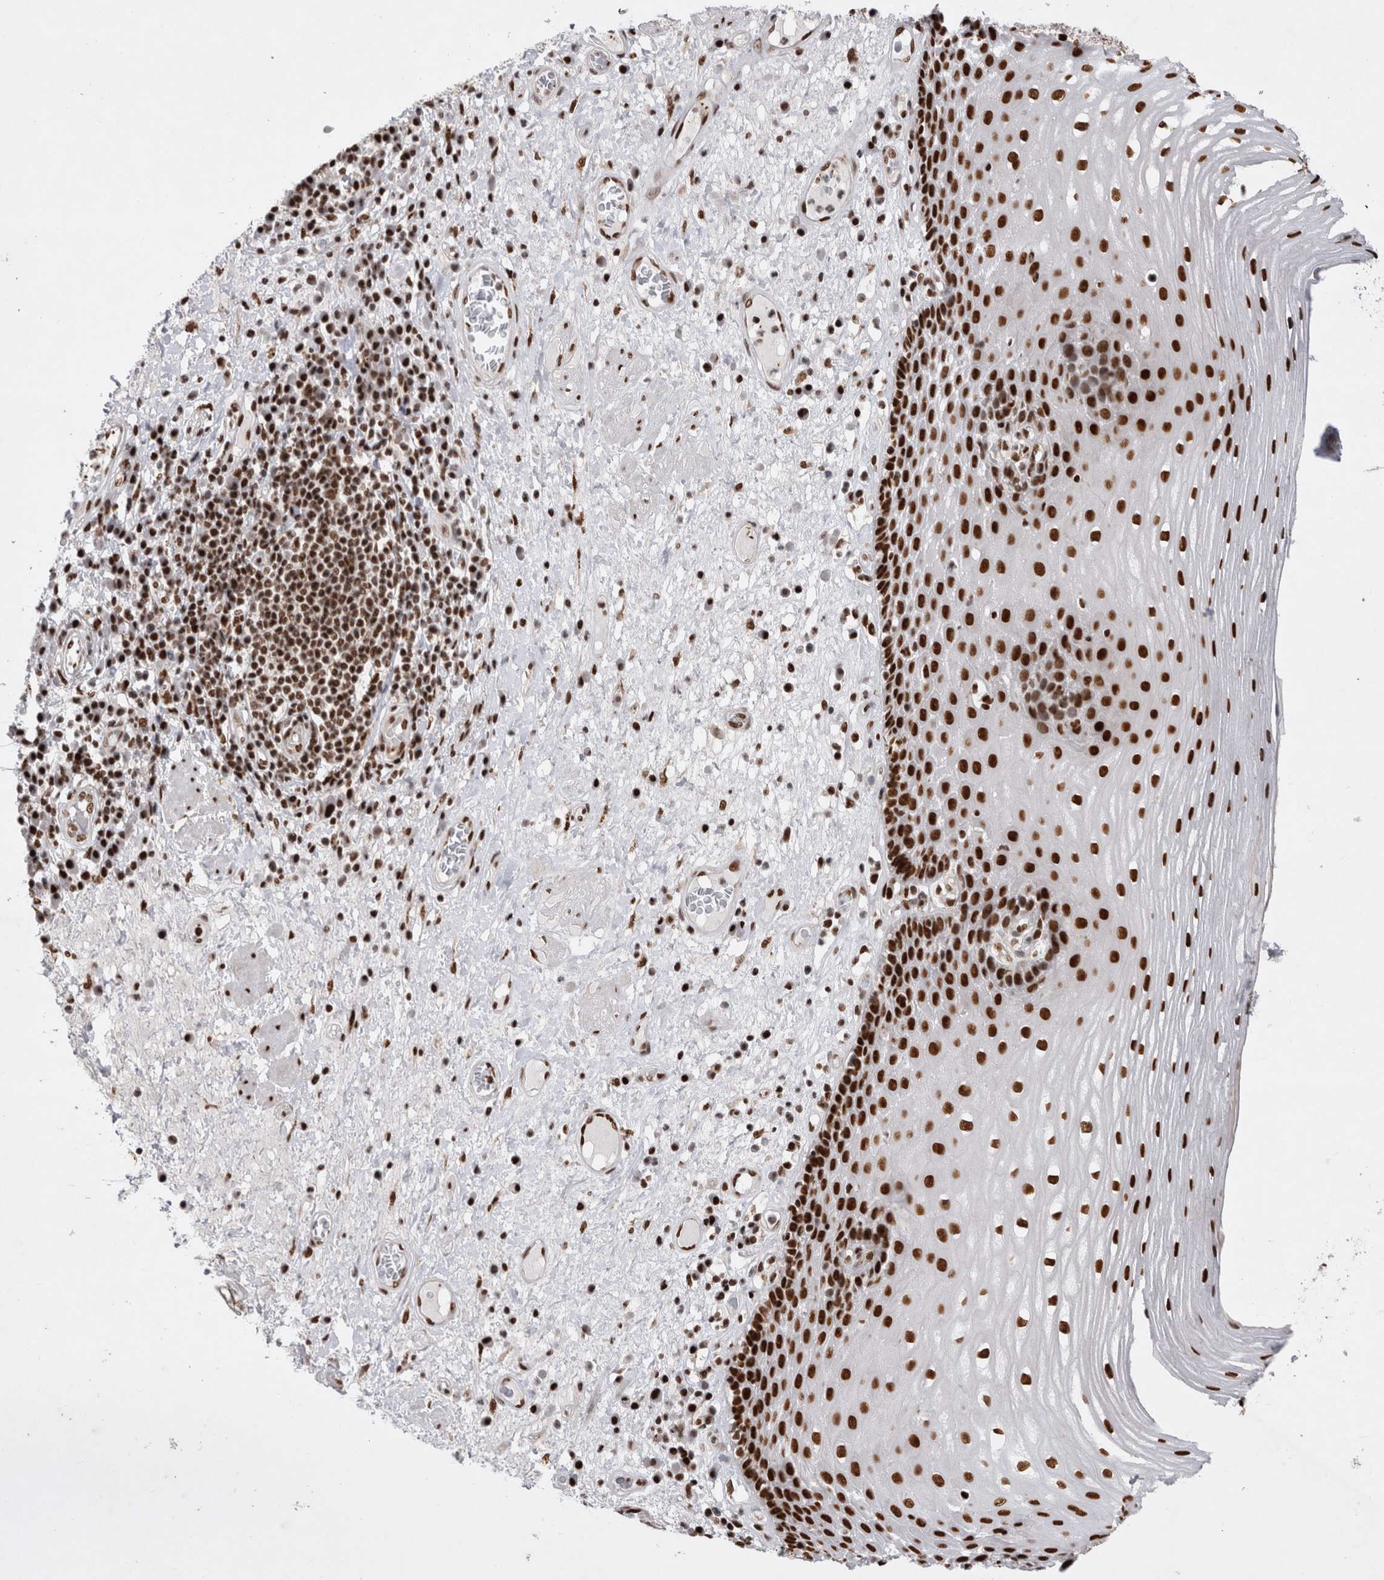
{"staining": {"intensity": "strong", "quantity": ">75%", "location": "nuclear"}, "tissue": "esophagus", "cell_type": "Squamous epithelial cells", "image_type": "normal", "snomed": [{"axis": "morphology", "description": "Normal tissue, NOS"}, {"axis": "morphology", "description": "Adenocarcinoma, NOS"}, {"axis": "topography", "description": "Esophagus"}], "caption": "Immunohistochemical staining of normal human esophagus exhibits strong nuclear protein positivity in approximately >75% of squamous epithelial cells. The staining was performed using DAB (3,3'-diaminobenzidine) to visualize the protein expression in brown, while the nuclei were stained in blue with hematoxylin (Magnification: 20x).", "gene": "EYA2", "patient": {"sex": "male", "age": 62}}